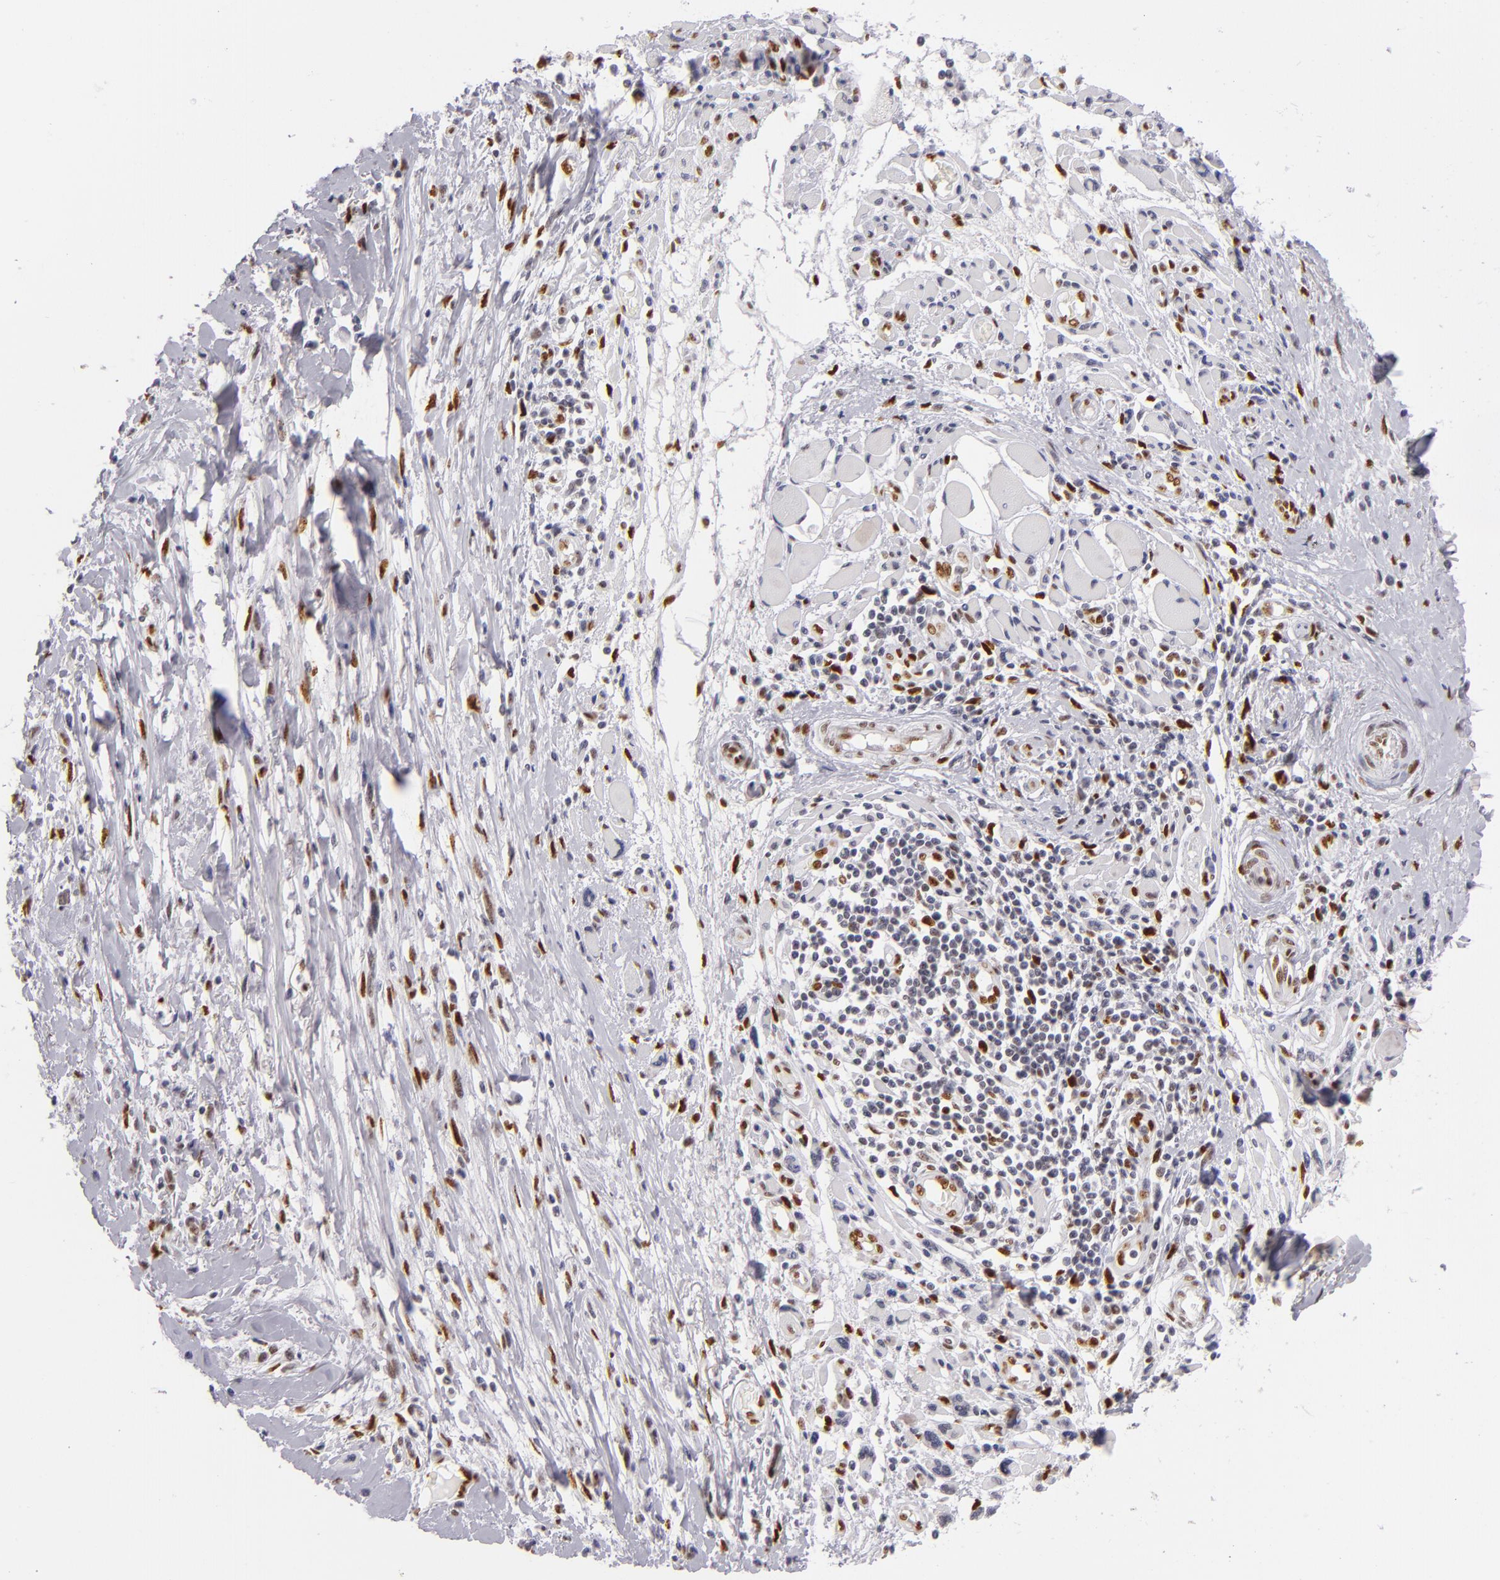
{"staining": {"intensity": "moderate", "quantity": "25%-75%", "location": "nuclear"}, "tissue": "melanoma", "cell_type": "Tumor cells", "image_type": "cancer", "snomed": [{"axis": "morphology", "description": "Malignant melanoma, NOS"}, {"axis": "topography", "description": "Skin"}], "caption": "Melanoma stained for a protein (brown) demonstrates moderate nuclear positive staining in approximately 25%-75% of tumor cells.", "gene": "TOP3A", "patient": {"sex": "male", "age": 91}}